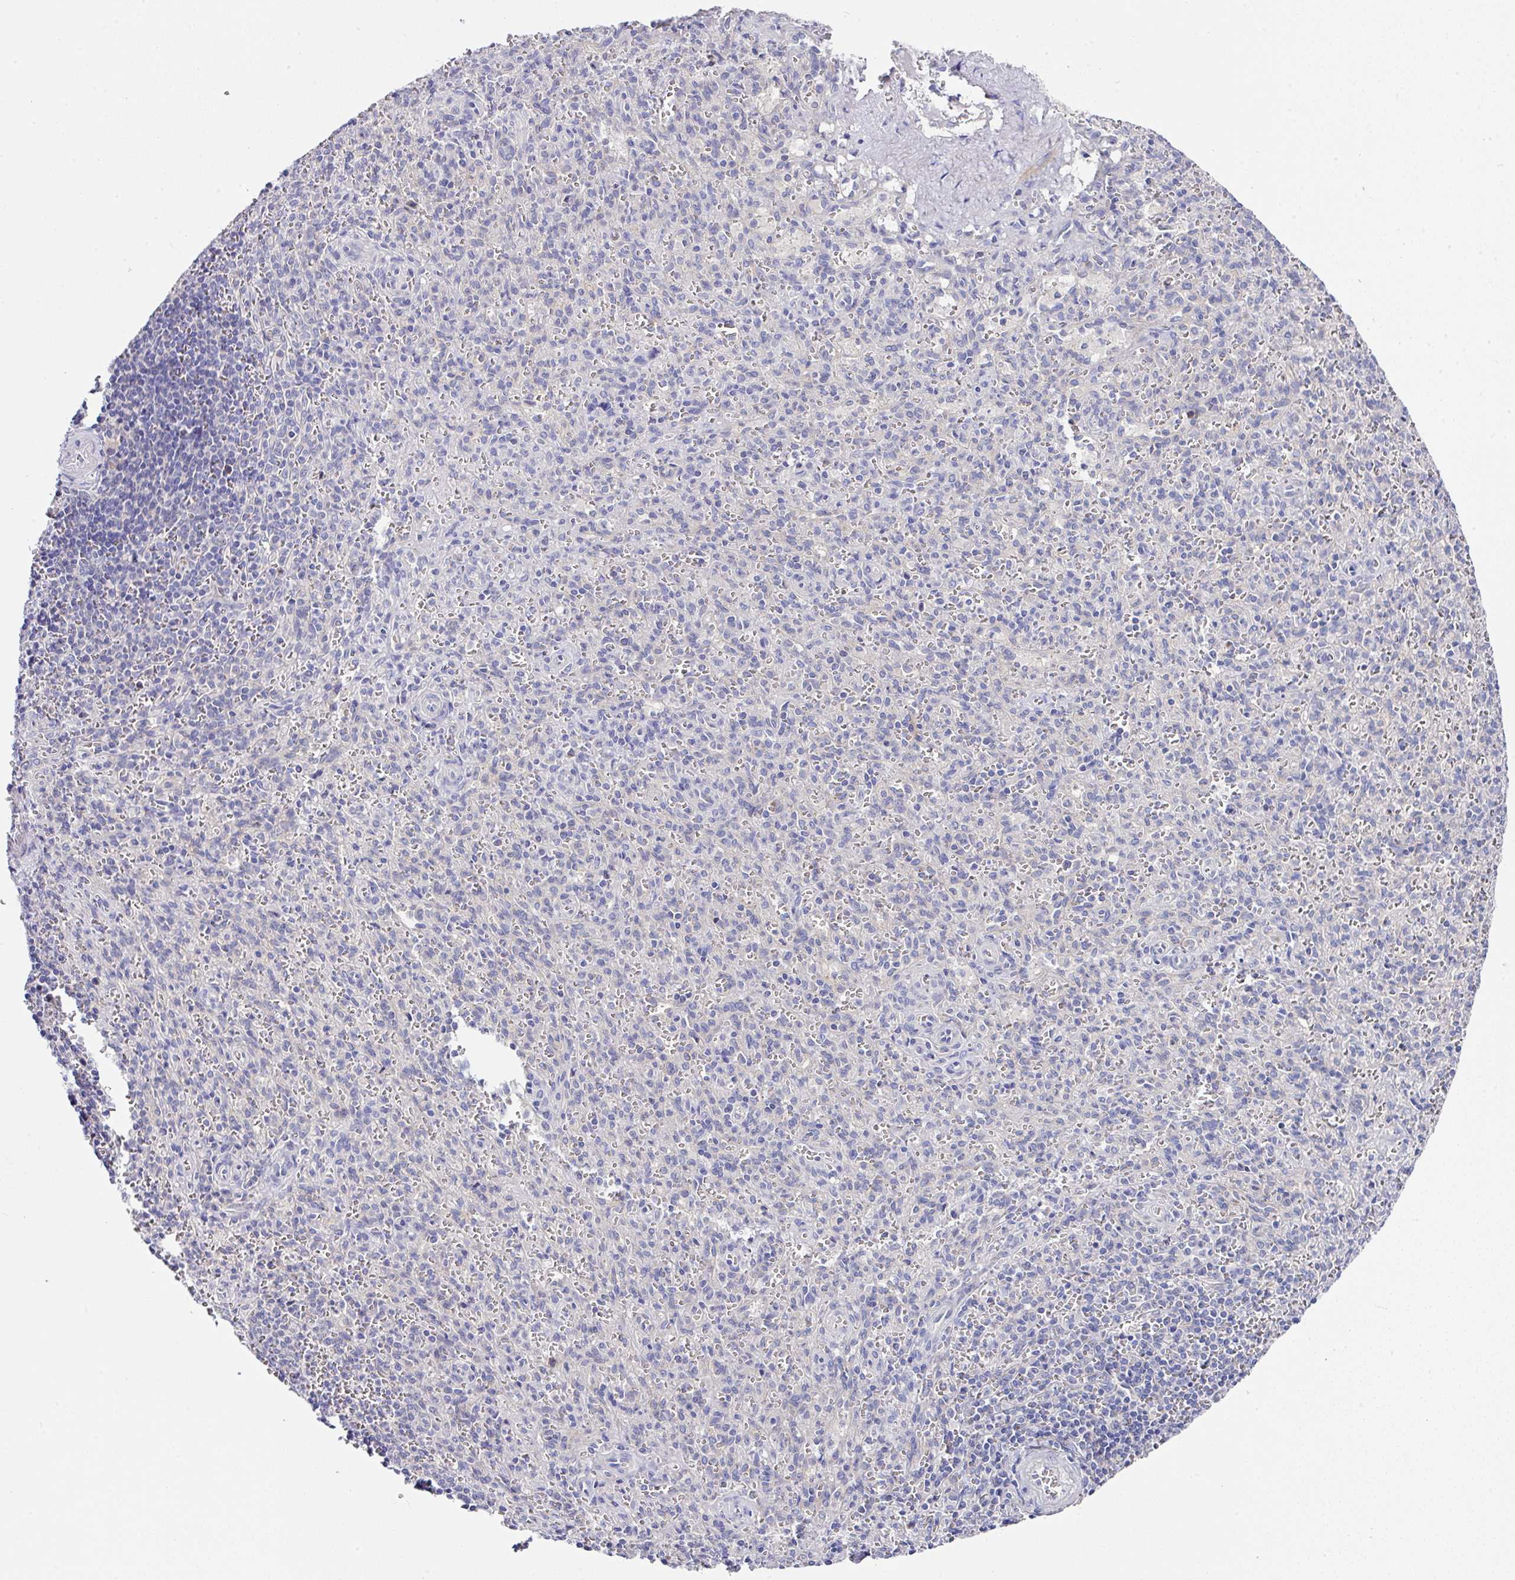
{"staining": {"intensity": "negative", "quantity": "none", "location": "none"}, "tissue": "spleen", "cell_type": "Cells in red pulp", "image_type": "normal", "snomed": [{"axis": "morphology", "description": "Normal tissue, NOS"}, {"axis": "topography", "description": "Spleen"}], "caption": "Immunohistochemical staining of normal spleen reveals no significant positivity in cells in red pulp. (Immunohistochemistry, brightfield microscopy, high magnification).", "gene": "CLDN1", "patient": {"sex": "female", "age": 26}}